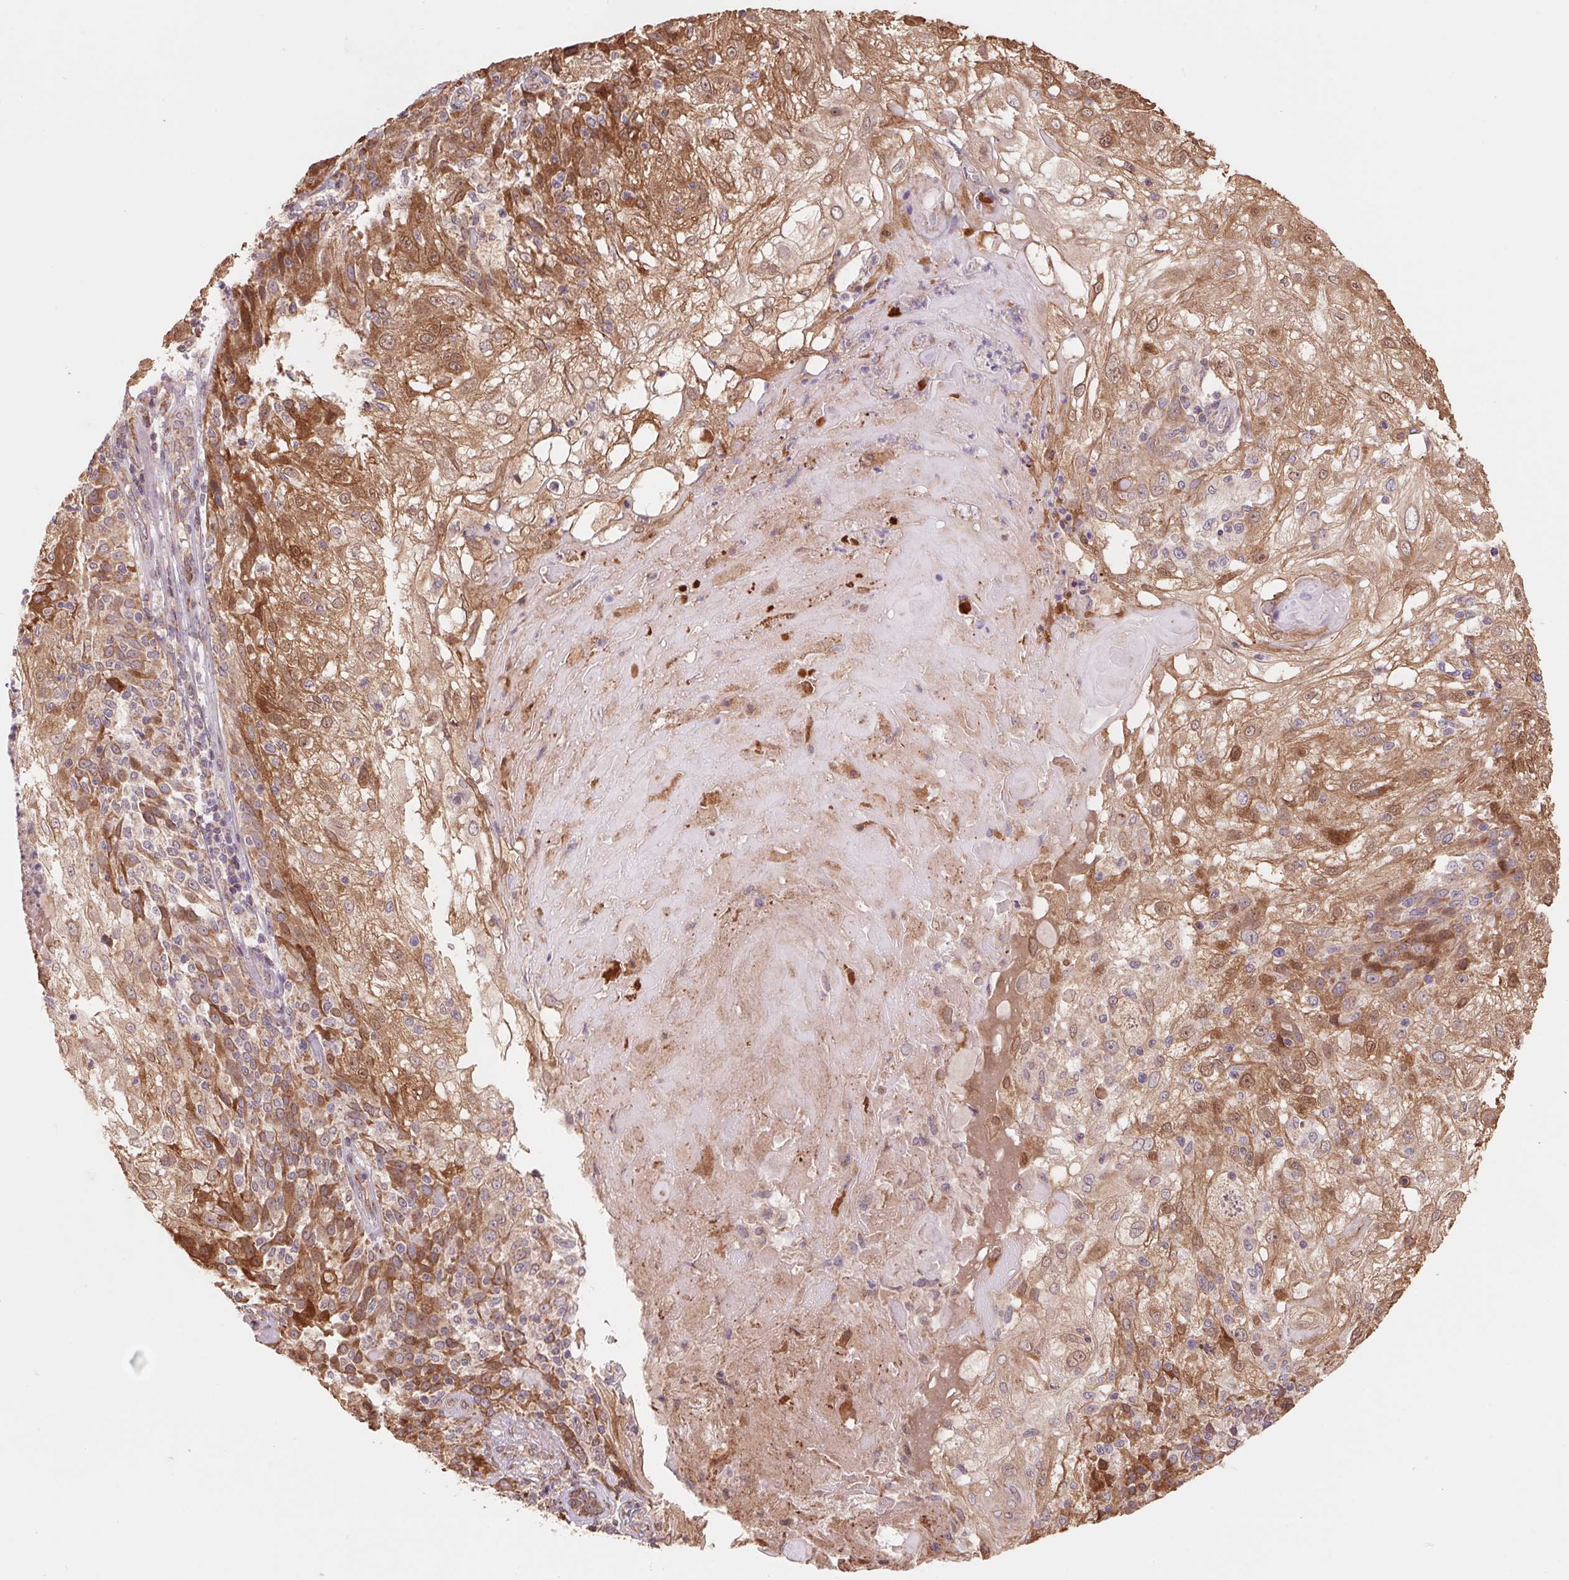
{"staining": {"intensity": "moderate", "quantity": ">75%", "location": "cytoplasmic/membranous"}, "tissue": "skin cancer", "cell_type": "Tumor cells", "image_type": "cancer", "snomed": [{"axis": "morphology", "description": "Normal tissue, NOS"}, {"axis": "morphology", "description": "Squamous cell carcinoma, NOS"}, {"axis": "topography", "description": "Skin"}], "caption": "Protein staining of squamous cell carcinoma (skin) tissue reveals moderate cytoplasmic/membranous staining in approximately >75% of tumor cells.", "gene": "PDHA1", "patient": {"sex": "female", "age": 83}}